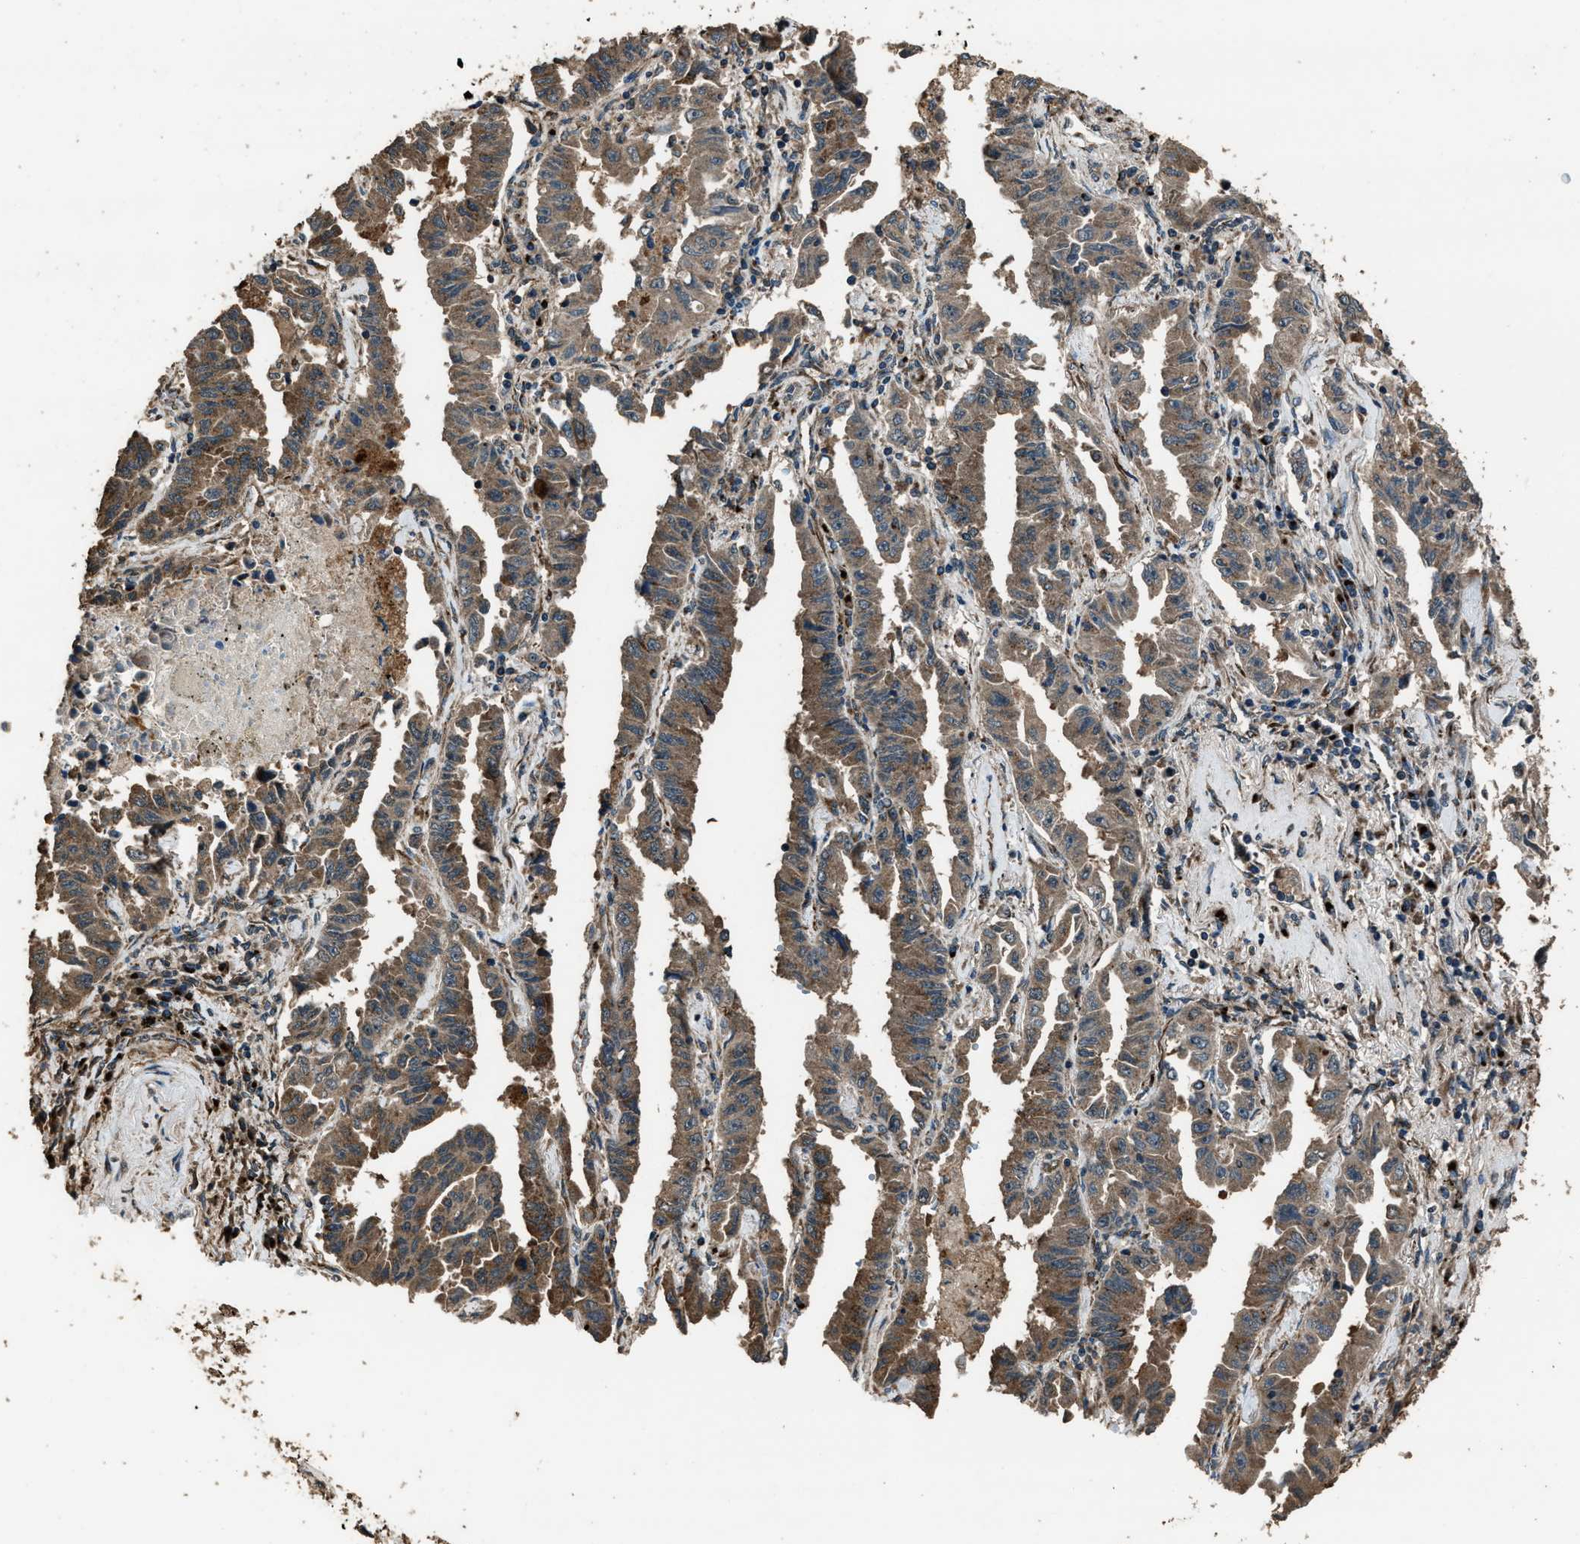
{"staining": {"intensity": "moderate", "quantity": ">75%", "location": "cytoplasmic/membranous"}, "tissue": "lung cancer", "cell_type": "Tumor cells", "image_type": "cancer", "snomed": [{"axis": "morphology", "description": "Adenocarcinoma, NOS"}, {"axis": "topography", "description": "Lung"}], "caption": "Moderate cytoplasmic/membranous protein expression is appreciated in approximately >75% of tumor cells in adenocarcinoma (lung).", "gene": "SLC38A10", "patient": {"sex": "female", "age": 51}}